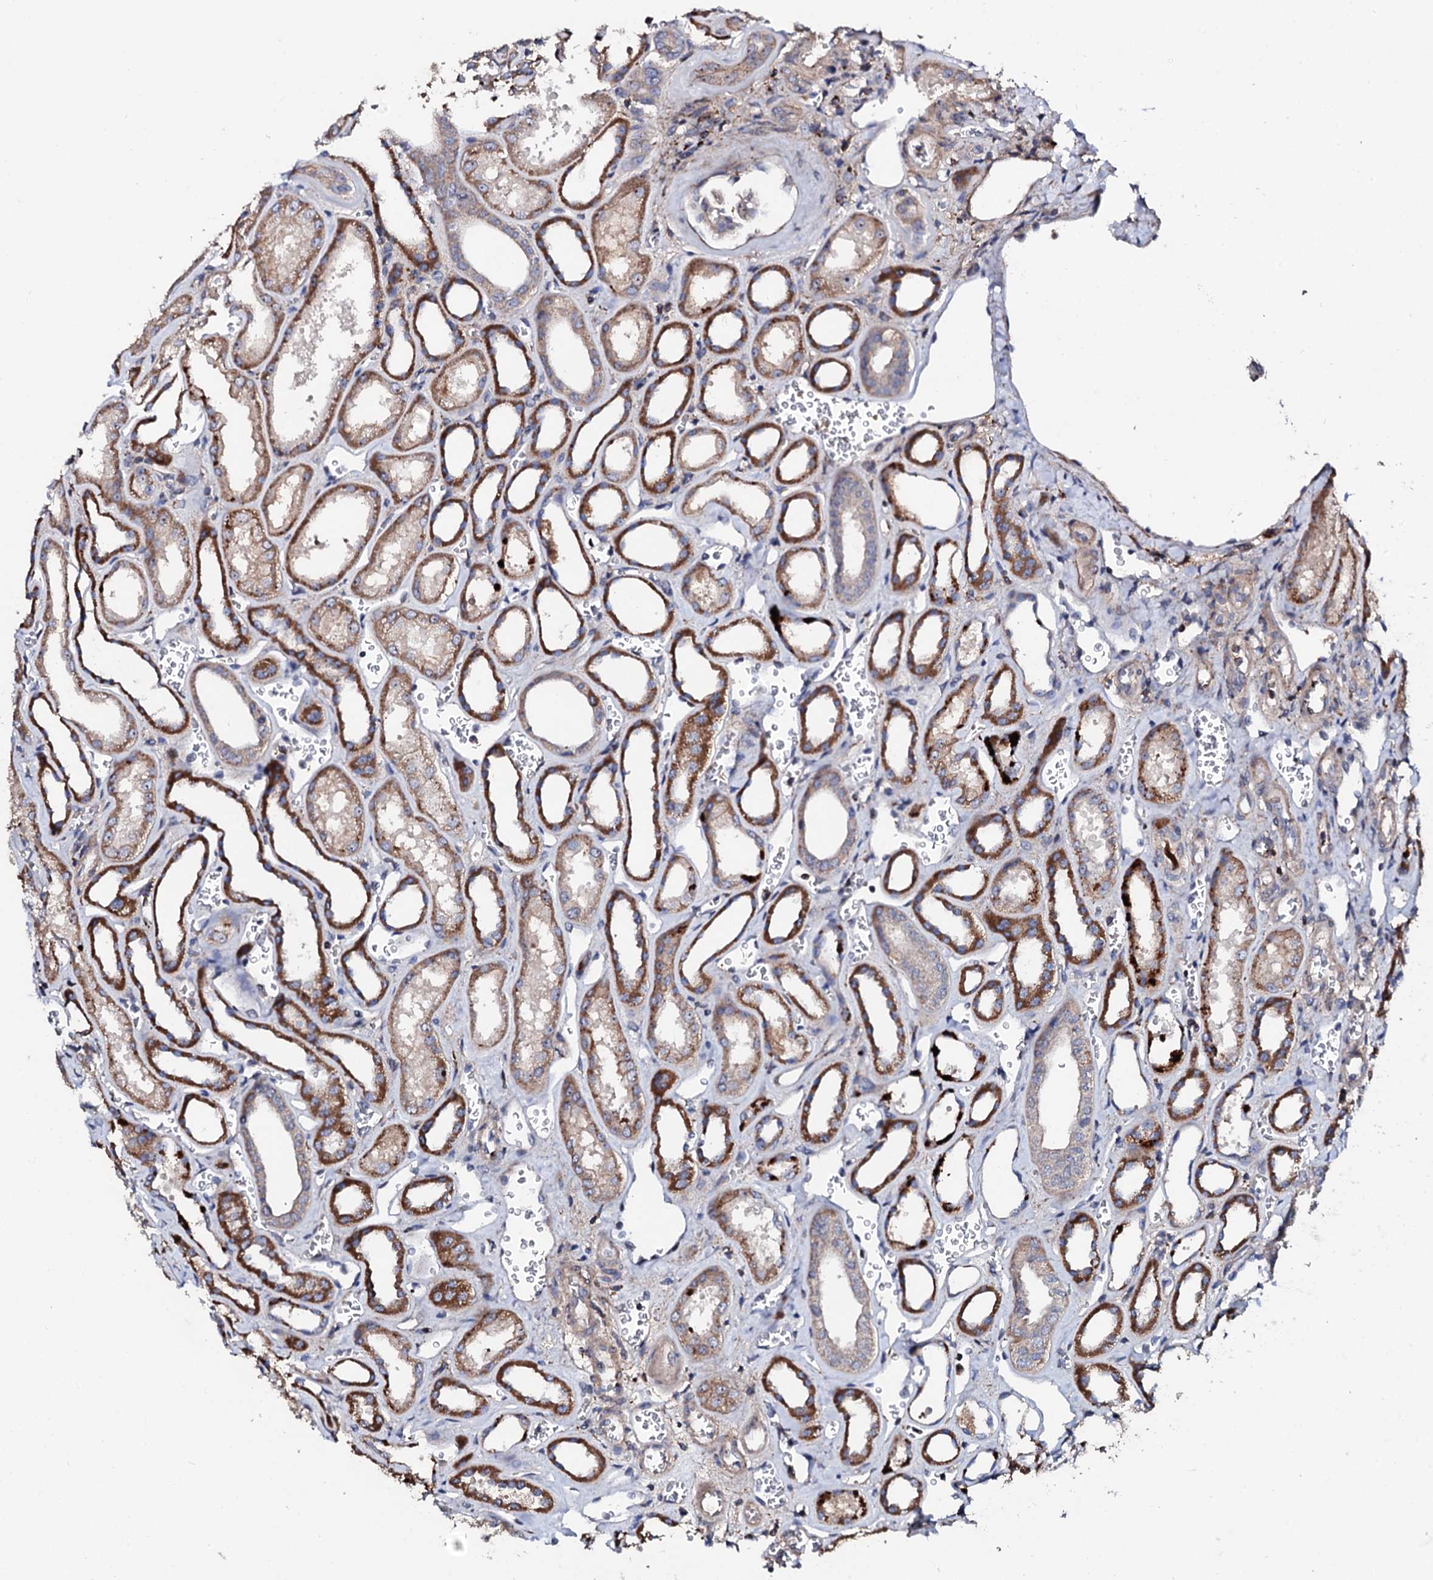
{"staining": {"intensity": "weak", "quantity": "<25%", "location": "cytoplasmic/membranous"}, "tissue": "kidney", "cell_type": "Cells in glomeruli", "image_type": "normal", "snomed": [{"axis": "morphology", "description": "Normal tissue, NOS"}, {"axis": "morphology", "description": "Adenocarcinoma, NOS"}, {"axis": "topography", "description": "Kidney"}], "caption": "This is an immunohistochemistry histopathology image of normal human kidney. There is no positivity in cells in glomeruli.", "gene": "GTPBP4", "patient": {"sex": "female", "age": 68}}